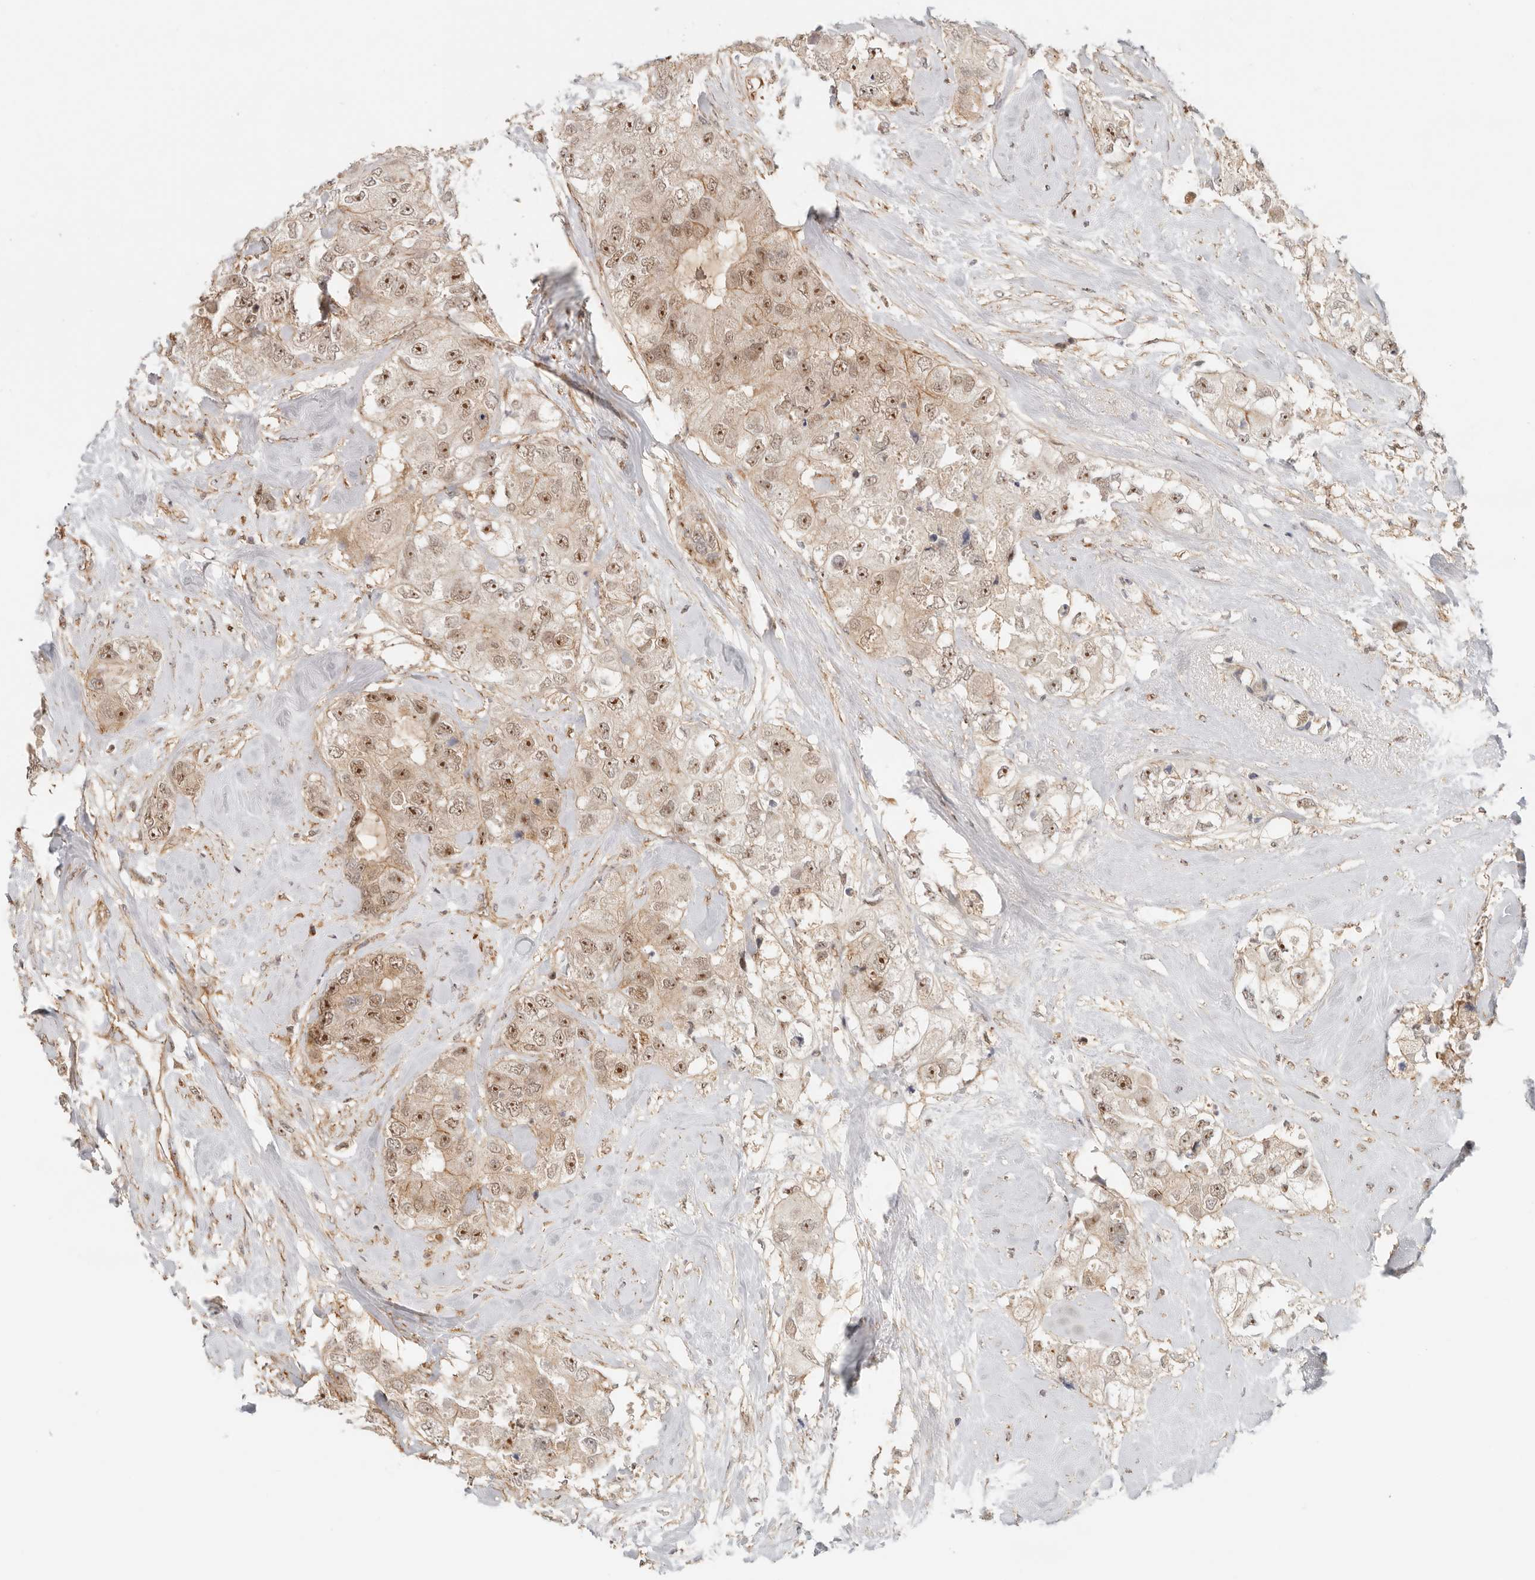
{"staining": {"intensity": "strong", "quantity": ">75%", "location": "nuclear"}, "tissue": "breast cancer", "cell_type": "Tumor cells", "image_type": "cancer", "snomed": [{"axis": "morphology", "description": "Duct carcinoma"}, {"axis": "topography", "description": "Breast"}], "caption": "Breast cancer stained with DAB (3,3'-diaminobenzidine) immunohistochemistry exhibits high levels of strong nuclear expression in approximately >75% of tumor cells.", "gene": "HEXD", "patient": {"sex": "female", "age": 62}}